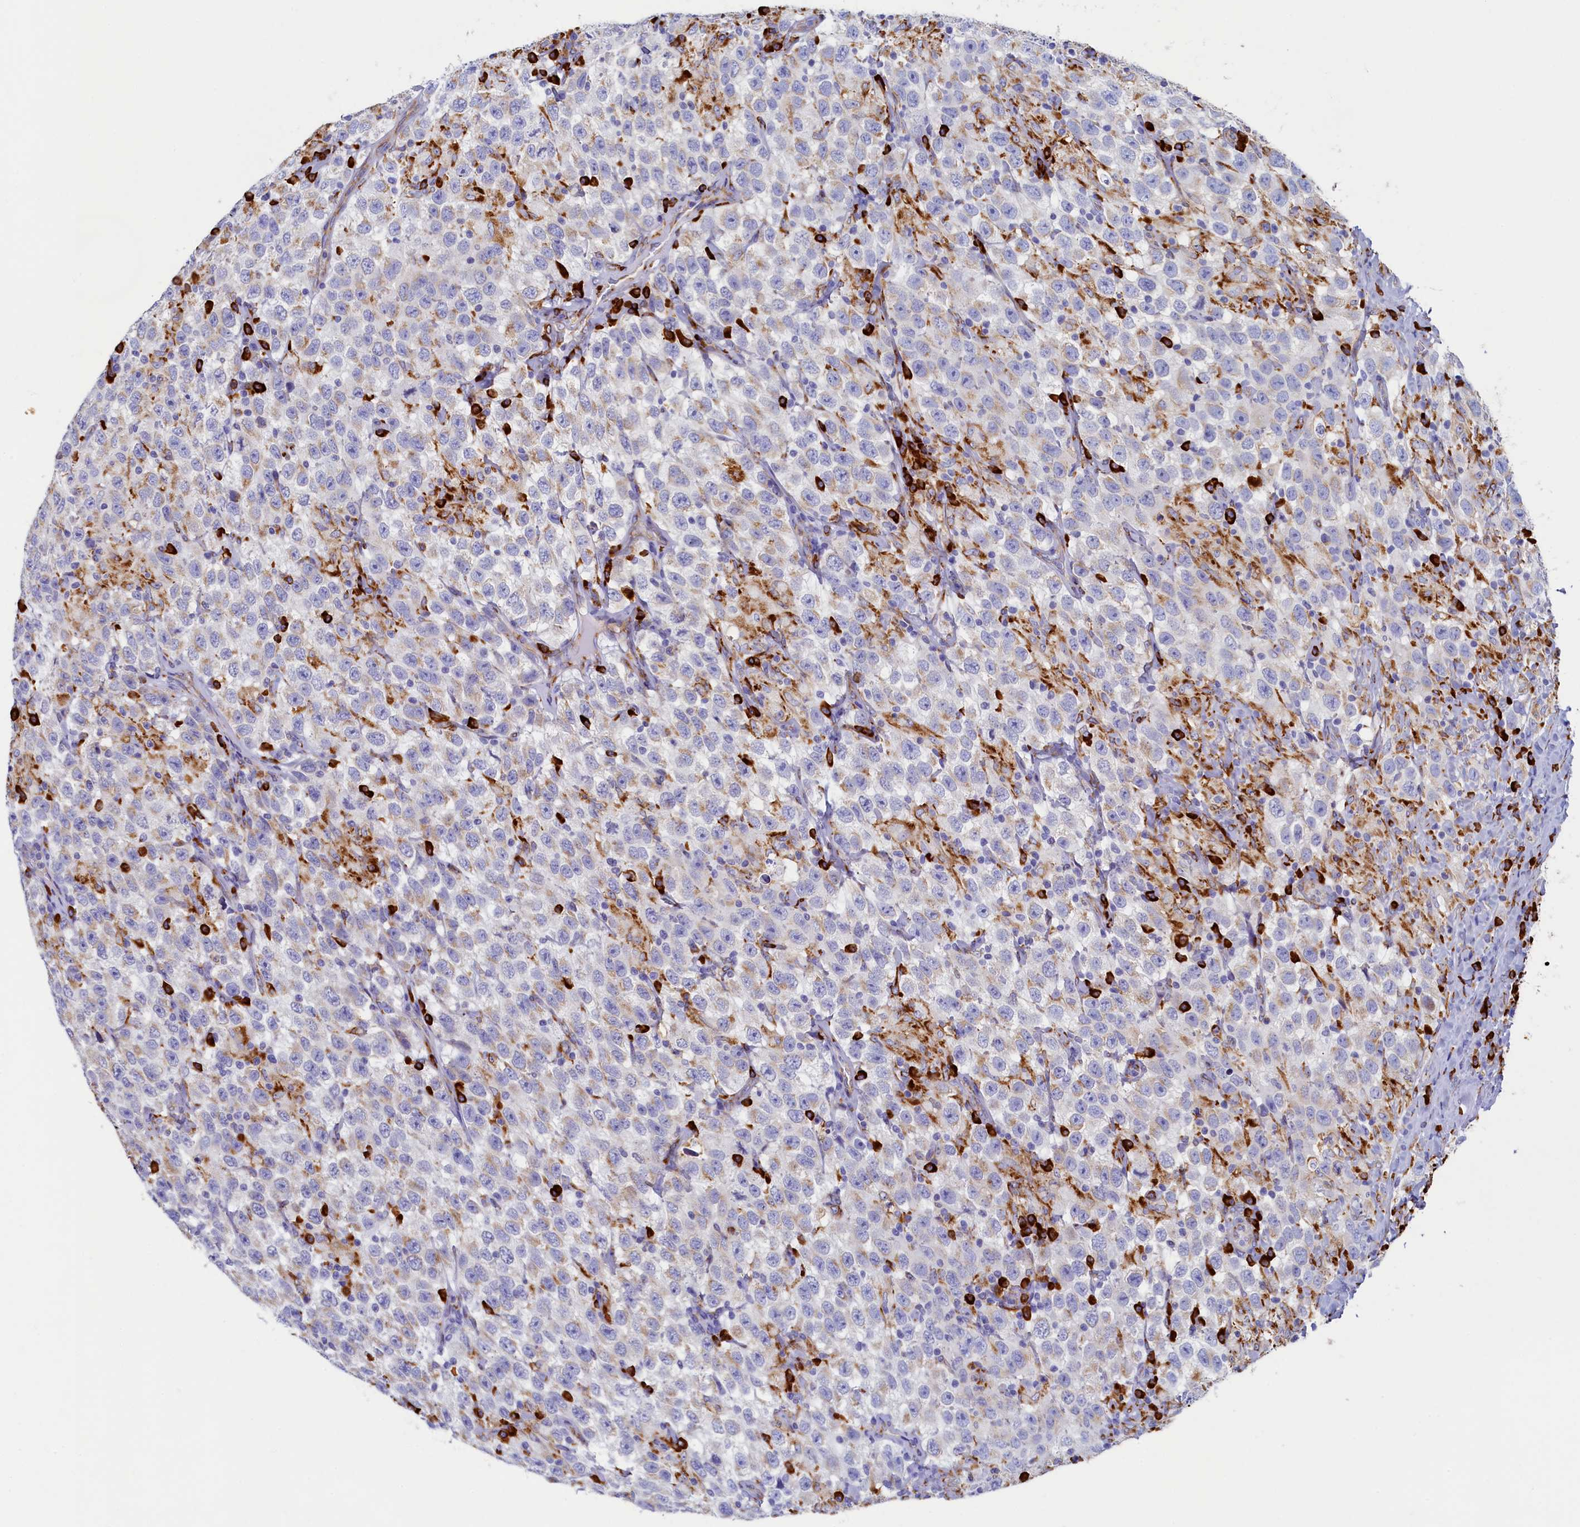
{"staining": {"intensity": "weak", "quantity": "<25%", "location": "cytoplasmic/membranous"}, "tissue": "testis cancer", "cell_type": "Tumor cells", "image_type": "cancer", "snomed": [{"axis": "morphology", "description": "Seminoma, NOS"}, {"axis": "topography", "description": "Testis"}], "caption": "Immunohistochemistry (IHC) photomicrograph of neoplastic tissue: human seminoma (testis) stained with DAB (3,3'-diaminobenzidine) shows no significant protein staining in tumor cells. (Brightfield microscopy of DAB immunohistochemistry (IHC) at high magnification).", "gene": "TMEM18", "patient": {"sex": "male", "age": 41}}